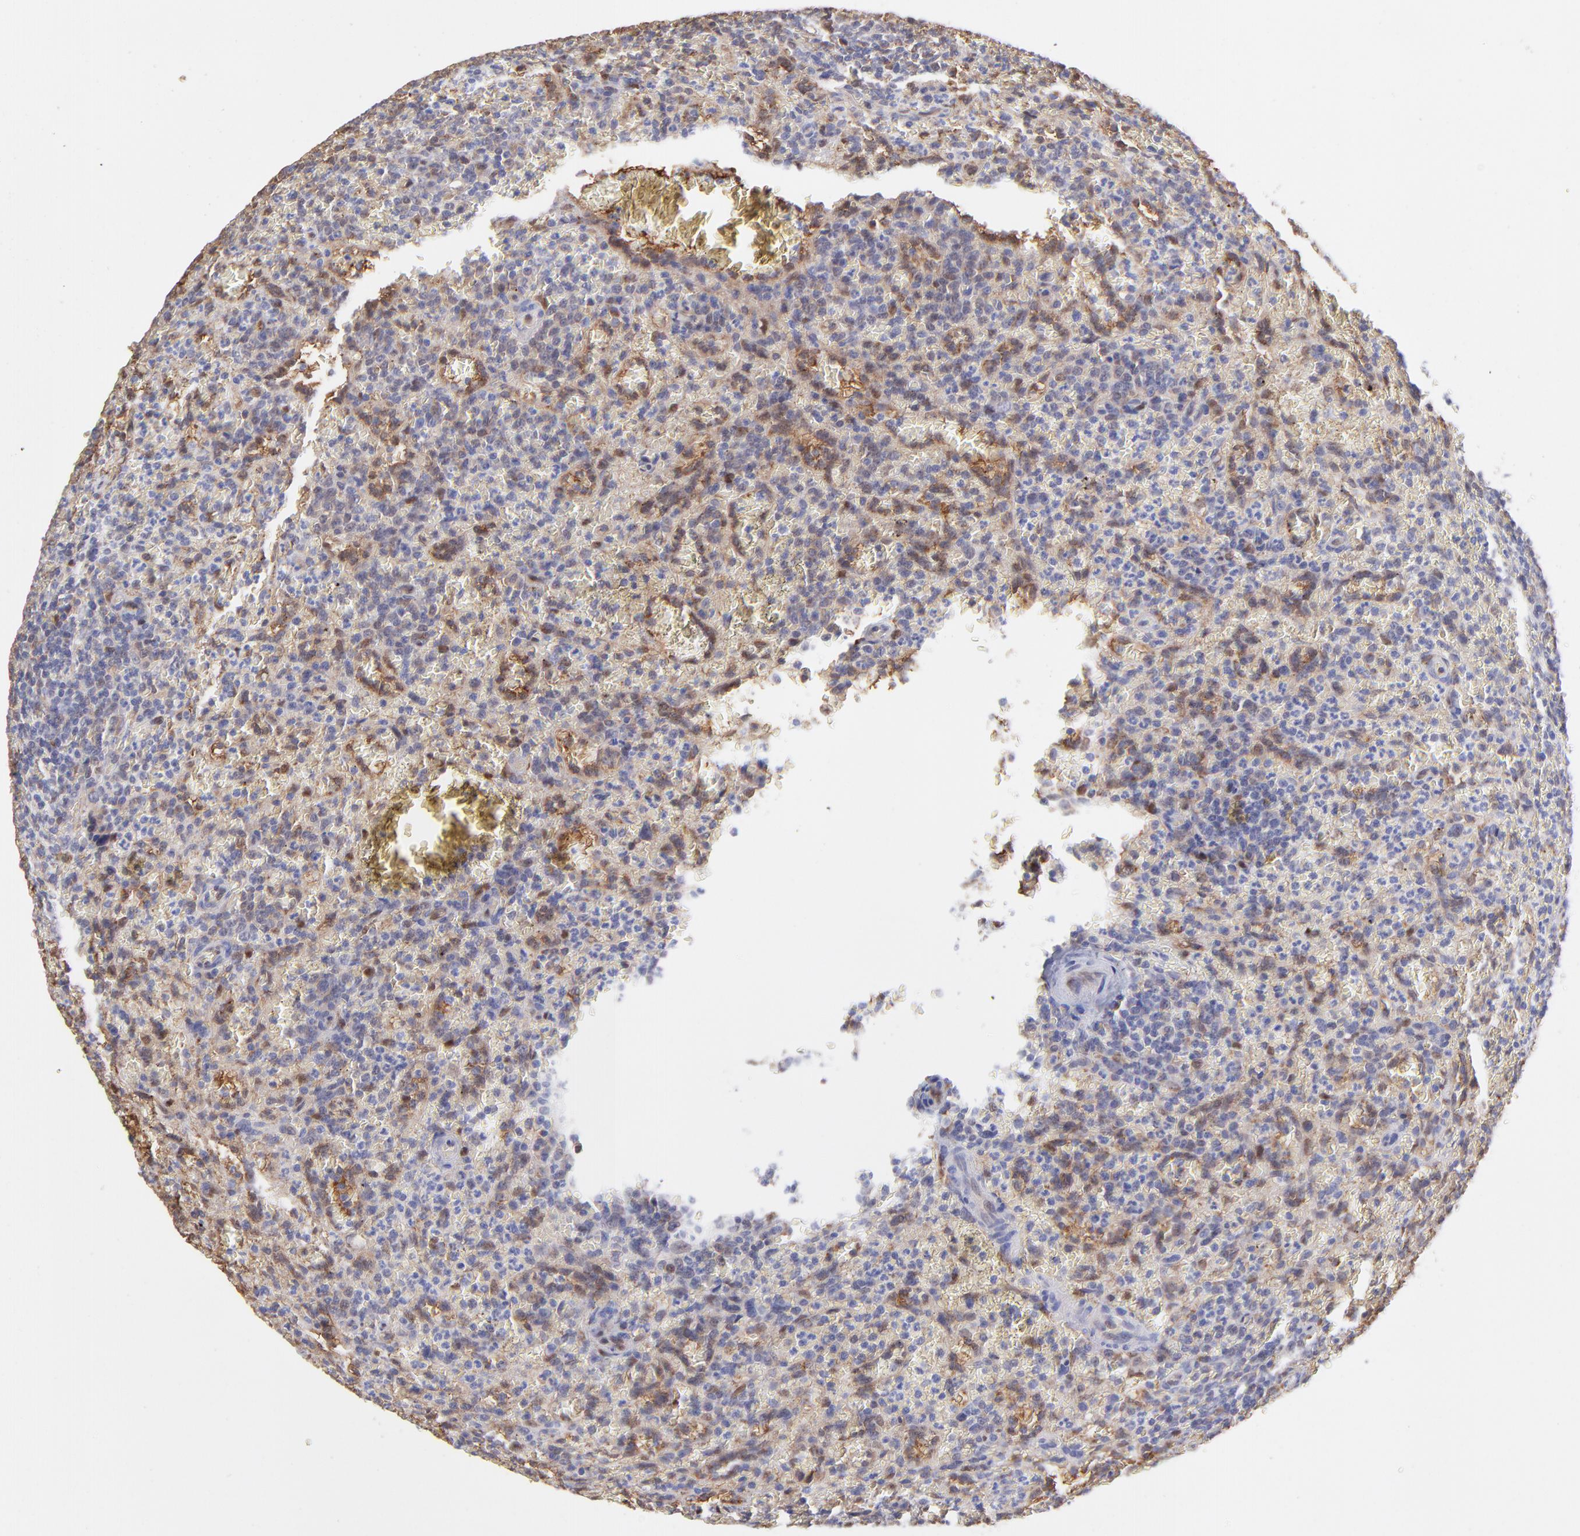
{"staining": {"intensity": "moderate", "quantity": "<25%", "location": "nuclear"}, "tissue": "lymphoma", "cell_type": "Tumor cells", "image_type": "cancer", "snomed": [{"axis": "morphology", "description": "Malignant lymphoma, non-Hodgkin's type, Low grade"}, {"axis": "topography", "description": "Spleen"}], "caption": "This micrograph exhibits IHC staining of lymphoma, with low moderate nuclear positivity in approximately <25% of tumor cells.", "gene": "HYAL1", "patient": {"sex": "female", "age": 64}}